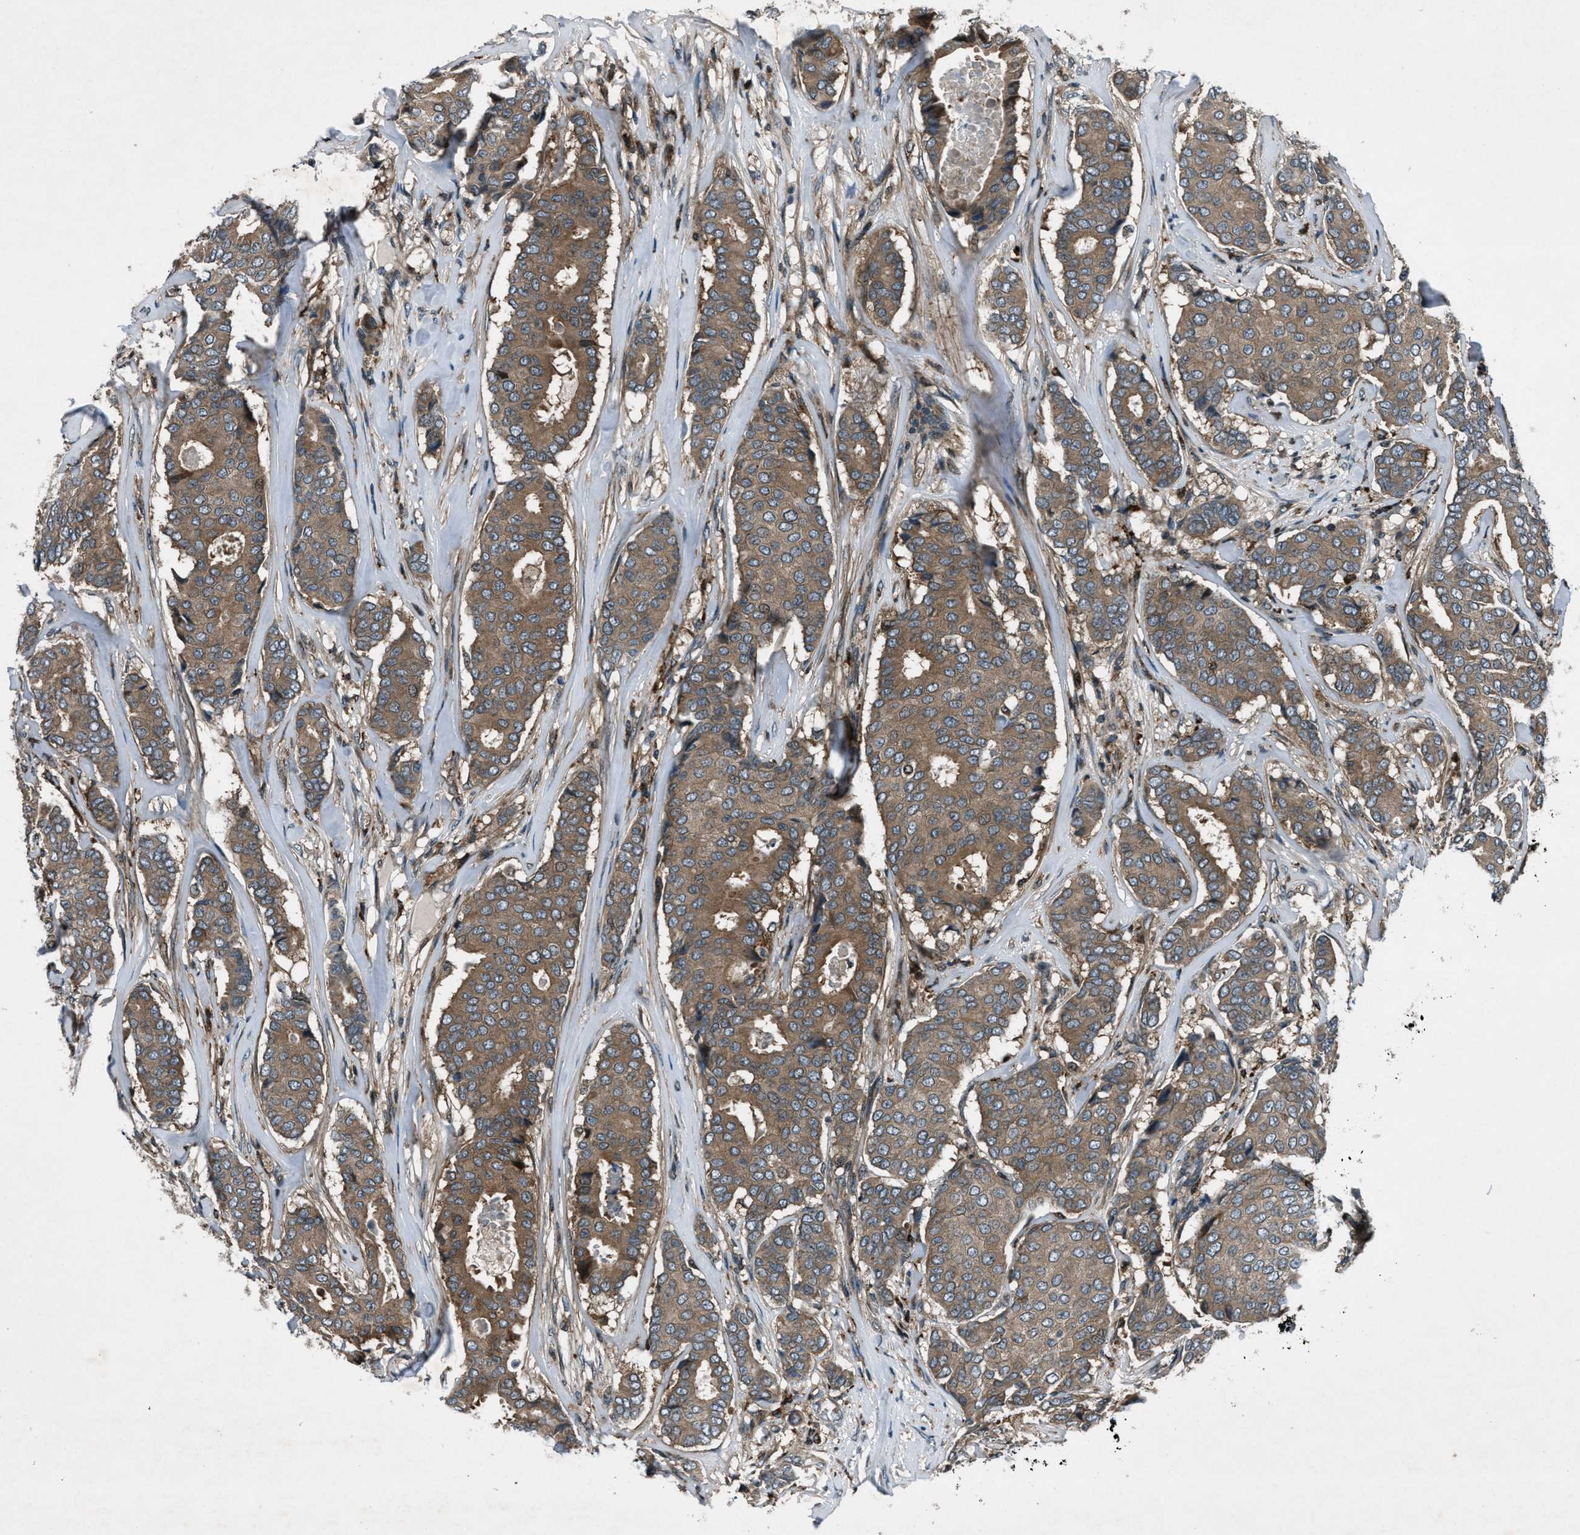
{"staining": {"intensity": "moderate", "quantity": ">75%", "location": "cytoplasmic/membranous"}, "tissue": "breast cancer", "cell_type": "Tumor cells", "image_type": "cancer", "snomed": [{"axis": "morphology", "description": "Duct carcinoma"}, {"axis": "topography", "description": "Breast"}], "caption": "The micrograph shows a brown stain indicating the presence of a protein in the cytoplasmic/membranous of tumor cells in invasive ductal carcinoma (breast). (DAB (3,3'-diaminobenzidine) = brown stain, brightfield microscopy at high magnification).", "gene": "EPSTI1", "patient": {"sex": "female", "age": 75}}